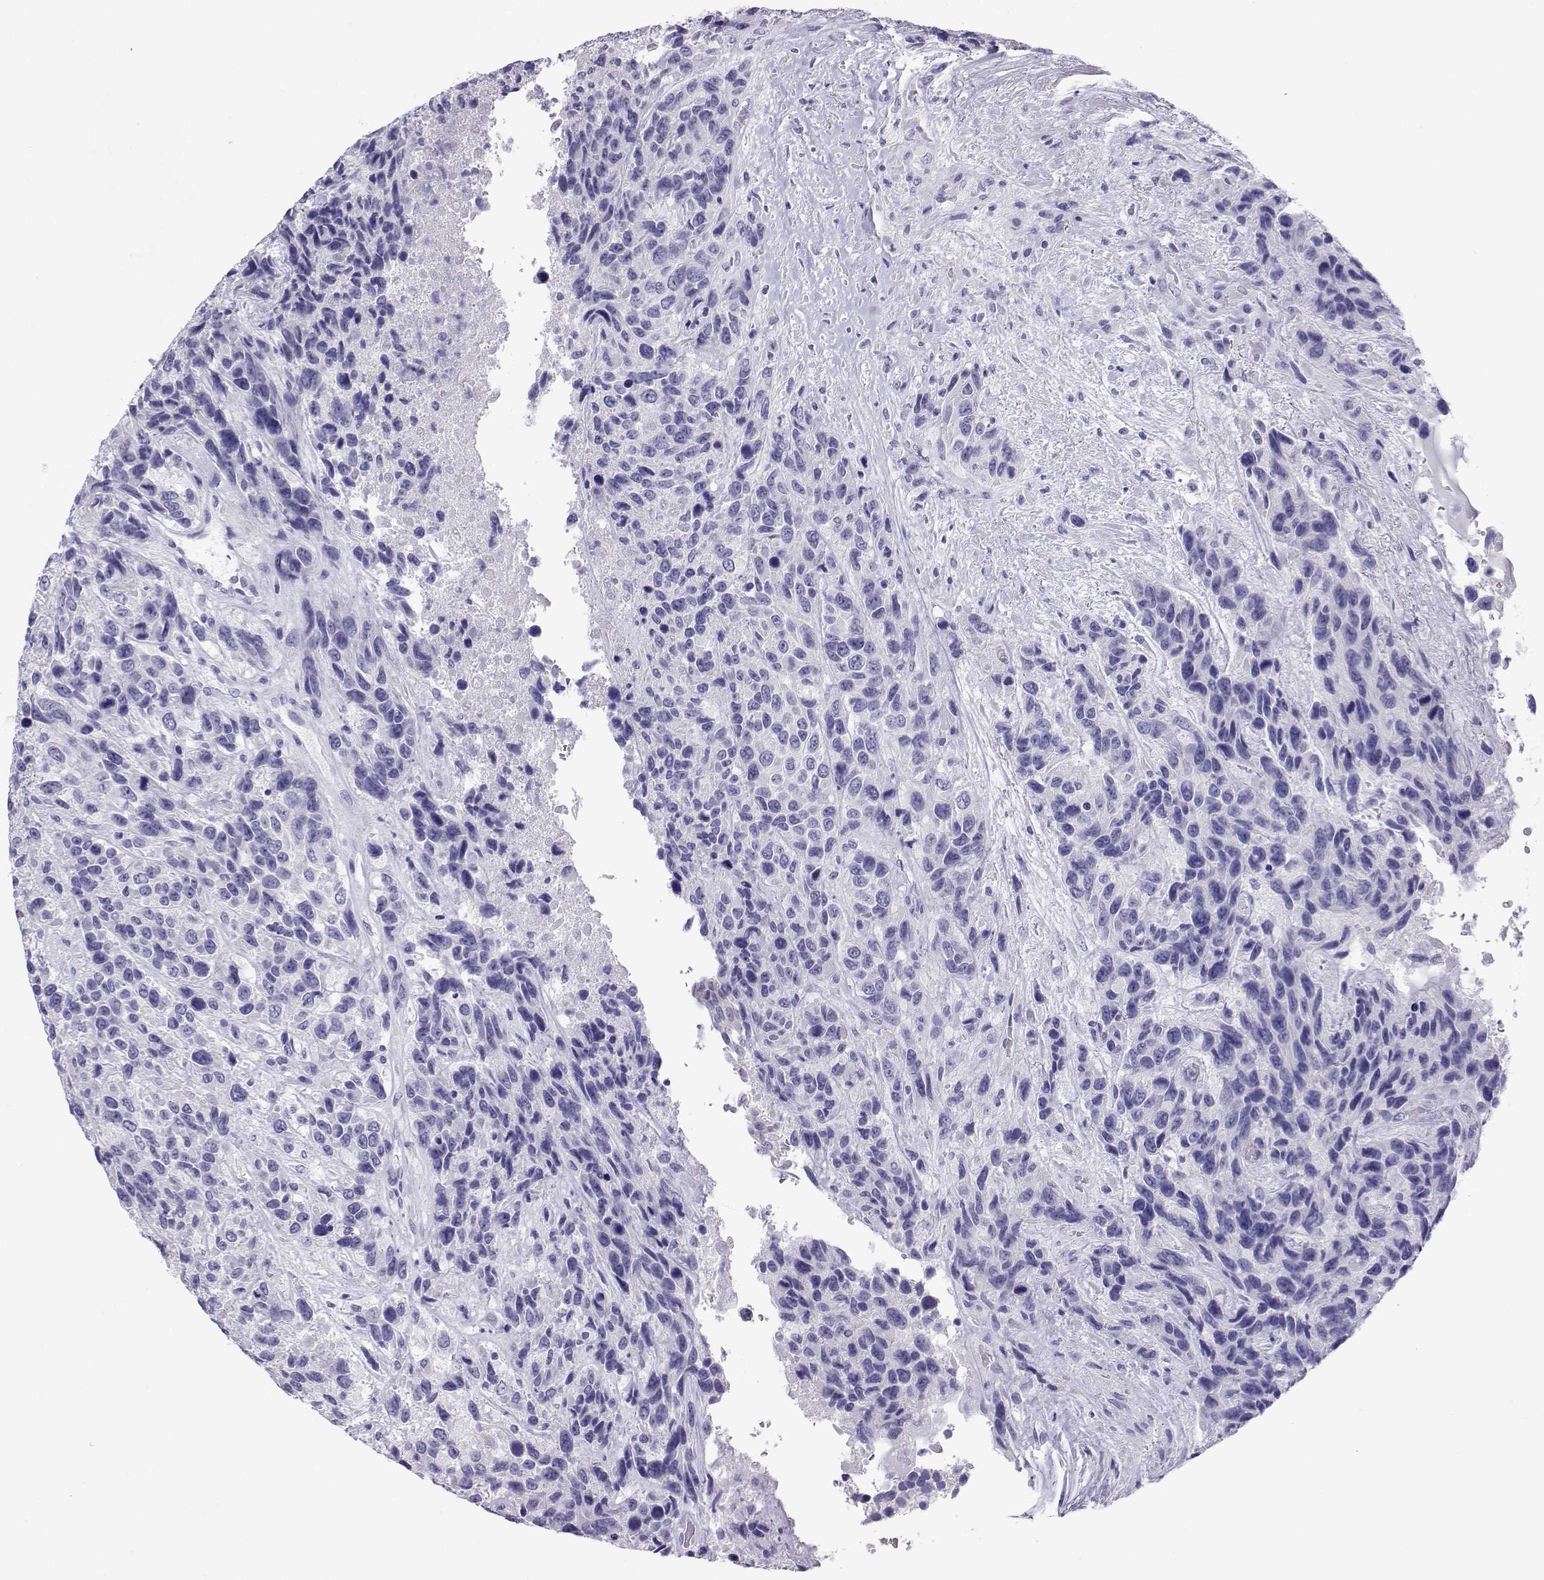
{"staining": {"intensity": "negative", "quantity": "none", "location": "none"}, "tissue": "urothelial cancer", "cell_type": "Tumor cells", "image_type": "cancer", "snomed": [{"axis": "morphology", "description": "Urothelial carcinoma, High grade"}, {"axis": "topography", "description": "Urinary bladder"}], "caption": "Tumor cells show no significant positivity in urothelial carcinoma (high-grade). (Brightfield microscopy of DAB (3,3'-diaminobenzidine) immunohistochemistry (IHC) at high magnification).", "gene": "PLIN4", "patient": {"sex": "female", "age": 70}}